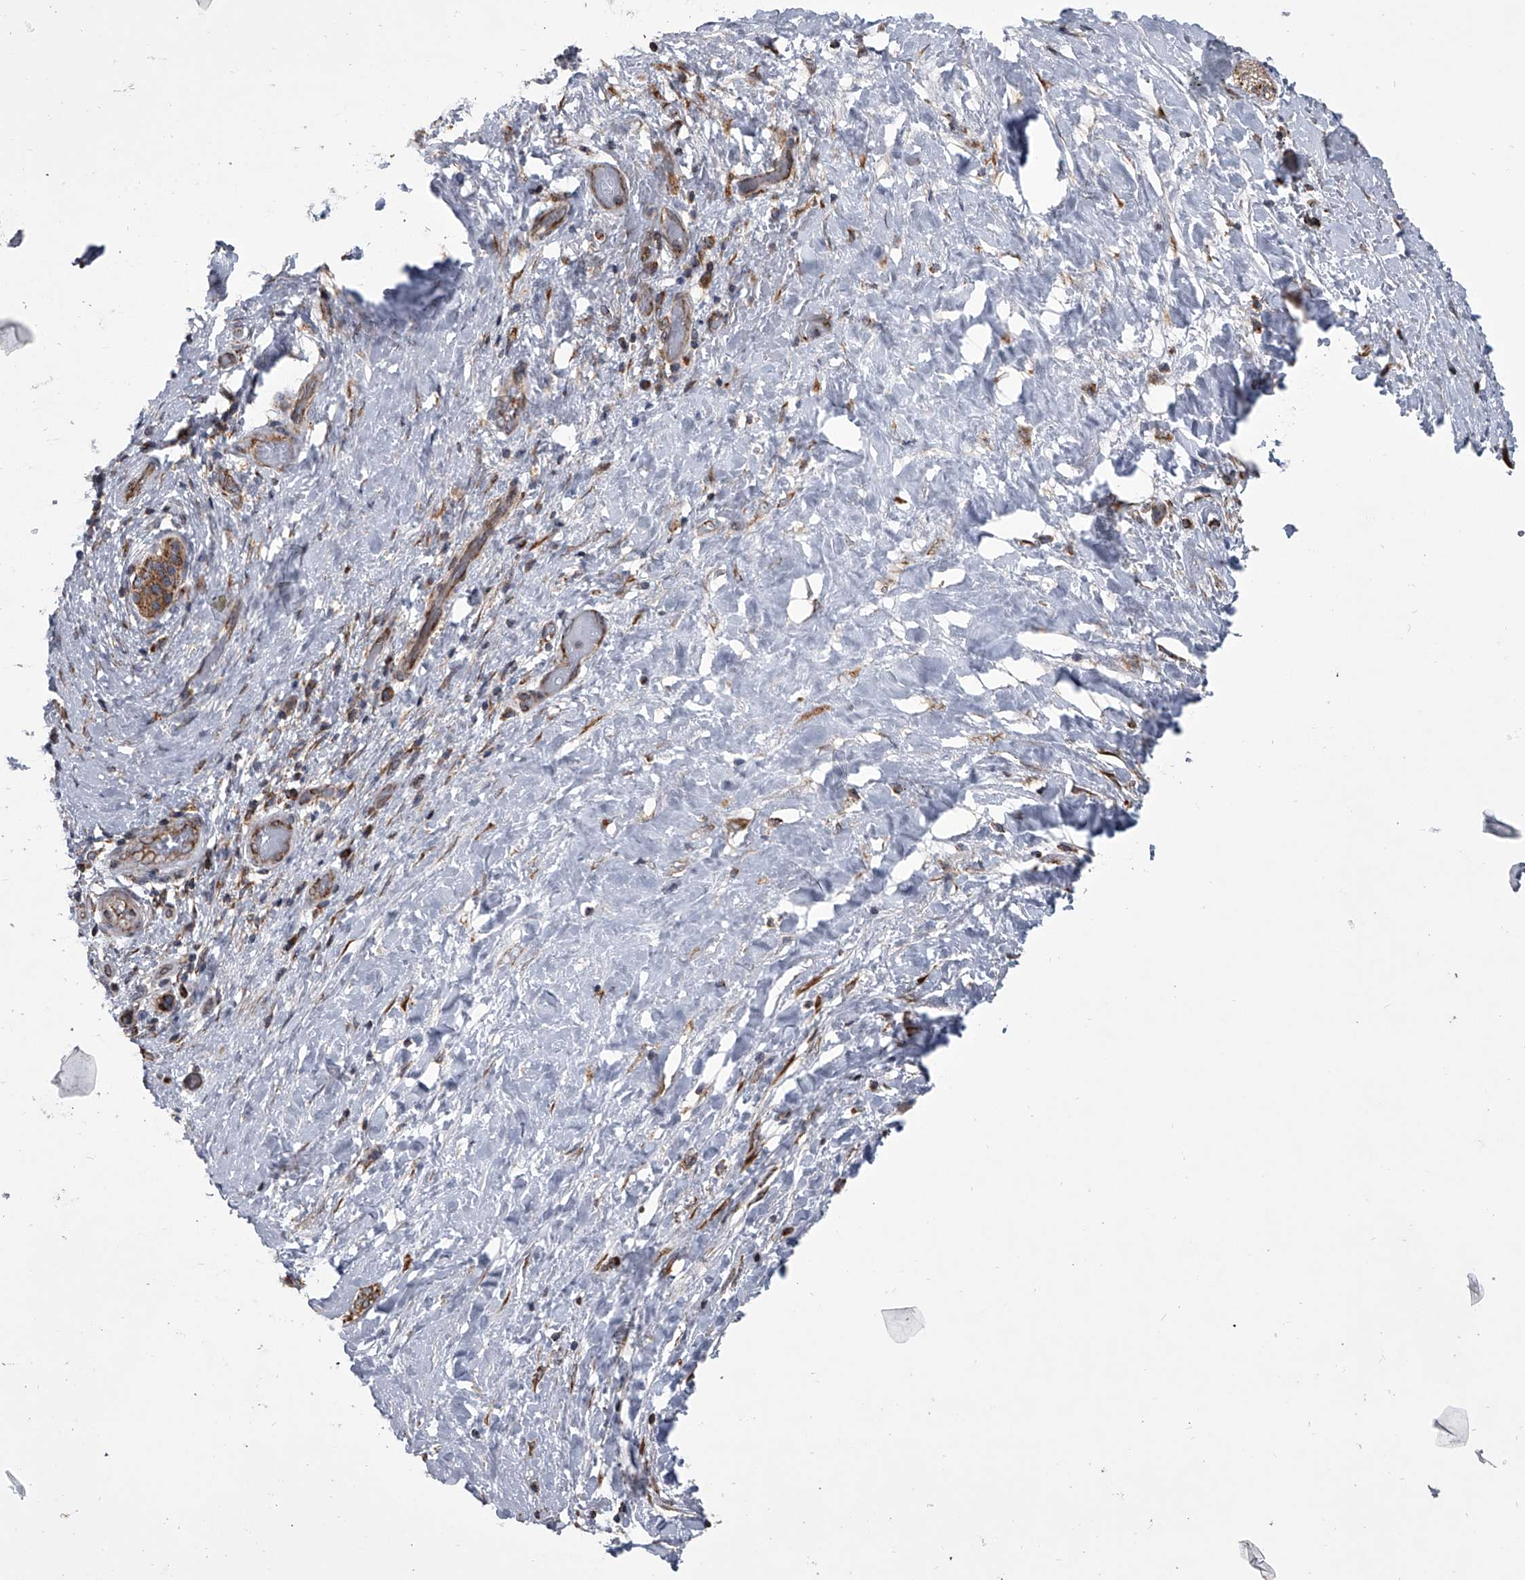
{"staining": {"intensity": "strong", "quantity": ">75%", "location": "cytoplasmic/membranous"}, "tissue": "pancreatic cancer", "cell_type": "Tumor cells", "image_type": "cancer", "snomed": [{"axis": "morphology", "description": "Normal tissue, NOS"}, {"axis": "morphology", "description": "Adenocarcinoma, NOS"}, {"axis": "topography", "description": "Pancreas"}, {"axis": "topography", "description": "Peripheral nerve tissue"}], "caption": "The histopathology image displays immunohistochemical staining of pancreatic cancer (adenocarcinoma). There is strong cytoplasmic/membranous positivity is appreciated in about >75% of tumor cells. The staining was performed using DAB (3,3'-diaminobenzidine) to visualize the protein expression in brown, while the nuclei were stained in blue with hematoxylin (Magnification: 20x).", "gene": "ZC3H15", "patient": {"sex": "female", "age": 63}}